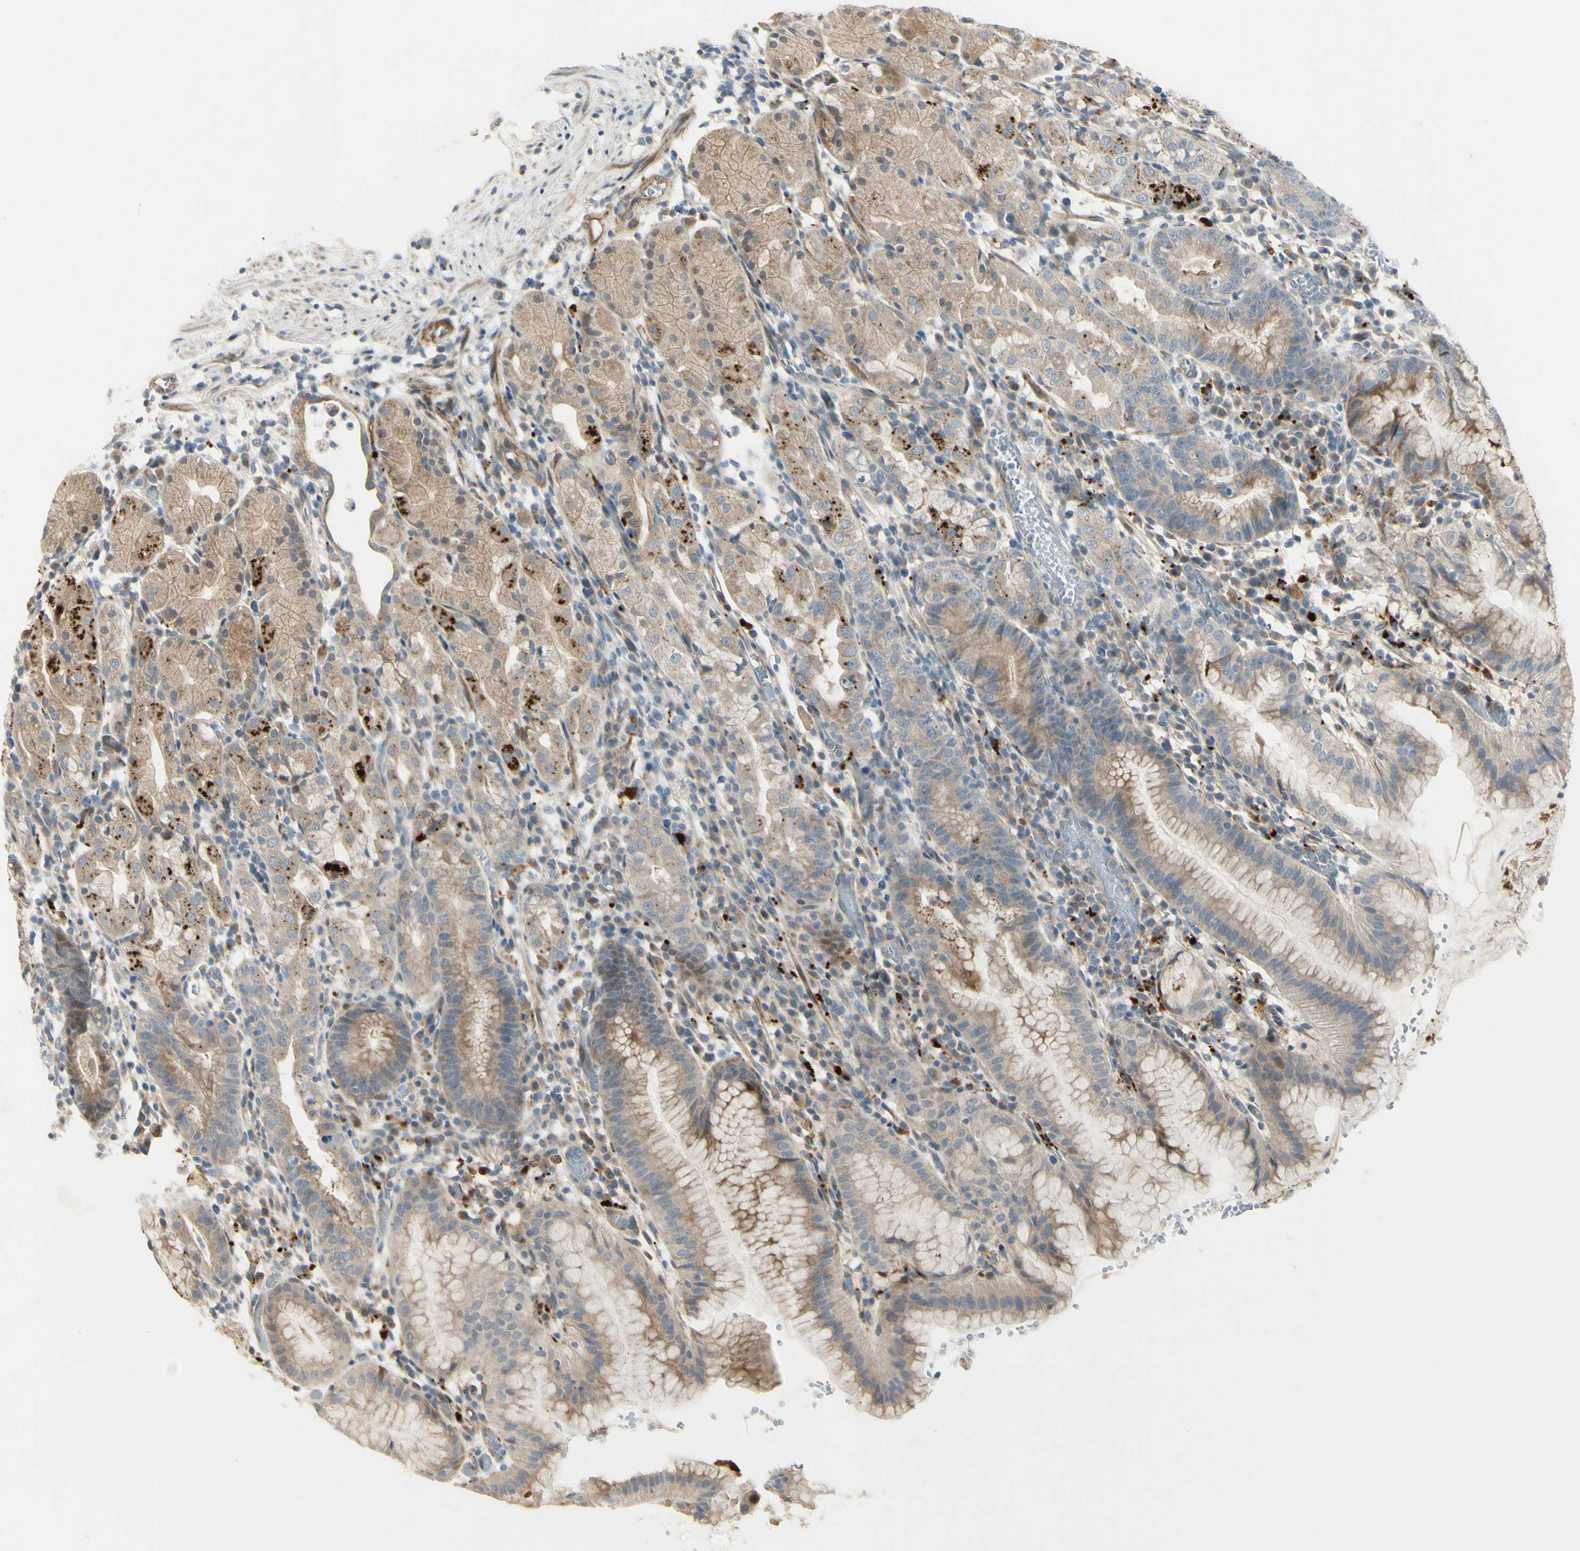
{"staining": {"intensity": "moderate", "quantity": ">75%", "location": "cytoplasmic/membranous"}, "tissue": "stomach", "cell_type": "Glandular cells", "image_type": "normal", "snomed": [{"axis": "morphology", "description": "Normal tissue, NOS"}, {"axis": "topography", "description": "Stomach"}, {"axis": "topography", "description": "Stomach, lower"}], "caption": "Glandular cells show moderate cytoplasmic/membranous expression in about >75% of cells in benign stomach.", "gene": "NDFIP1", "patient": {"sex": "female", "age": 75}}